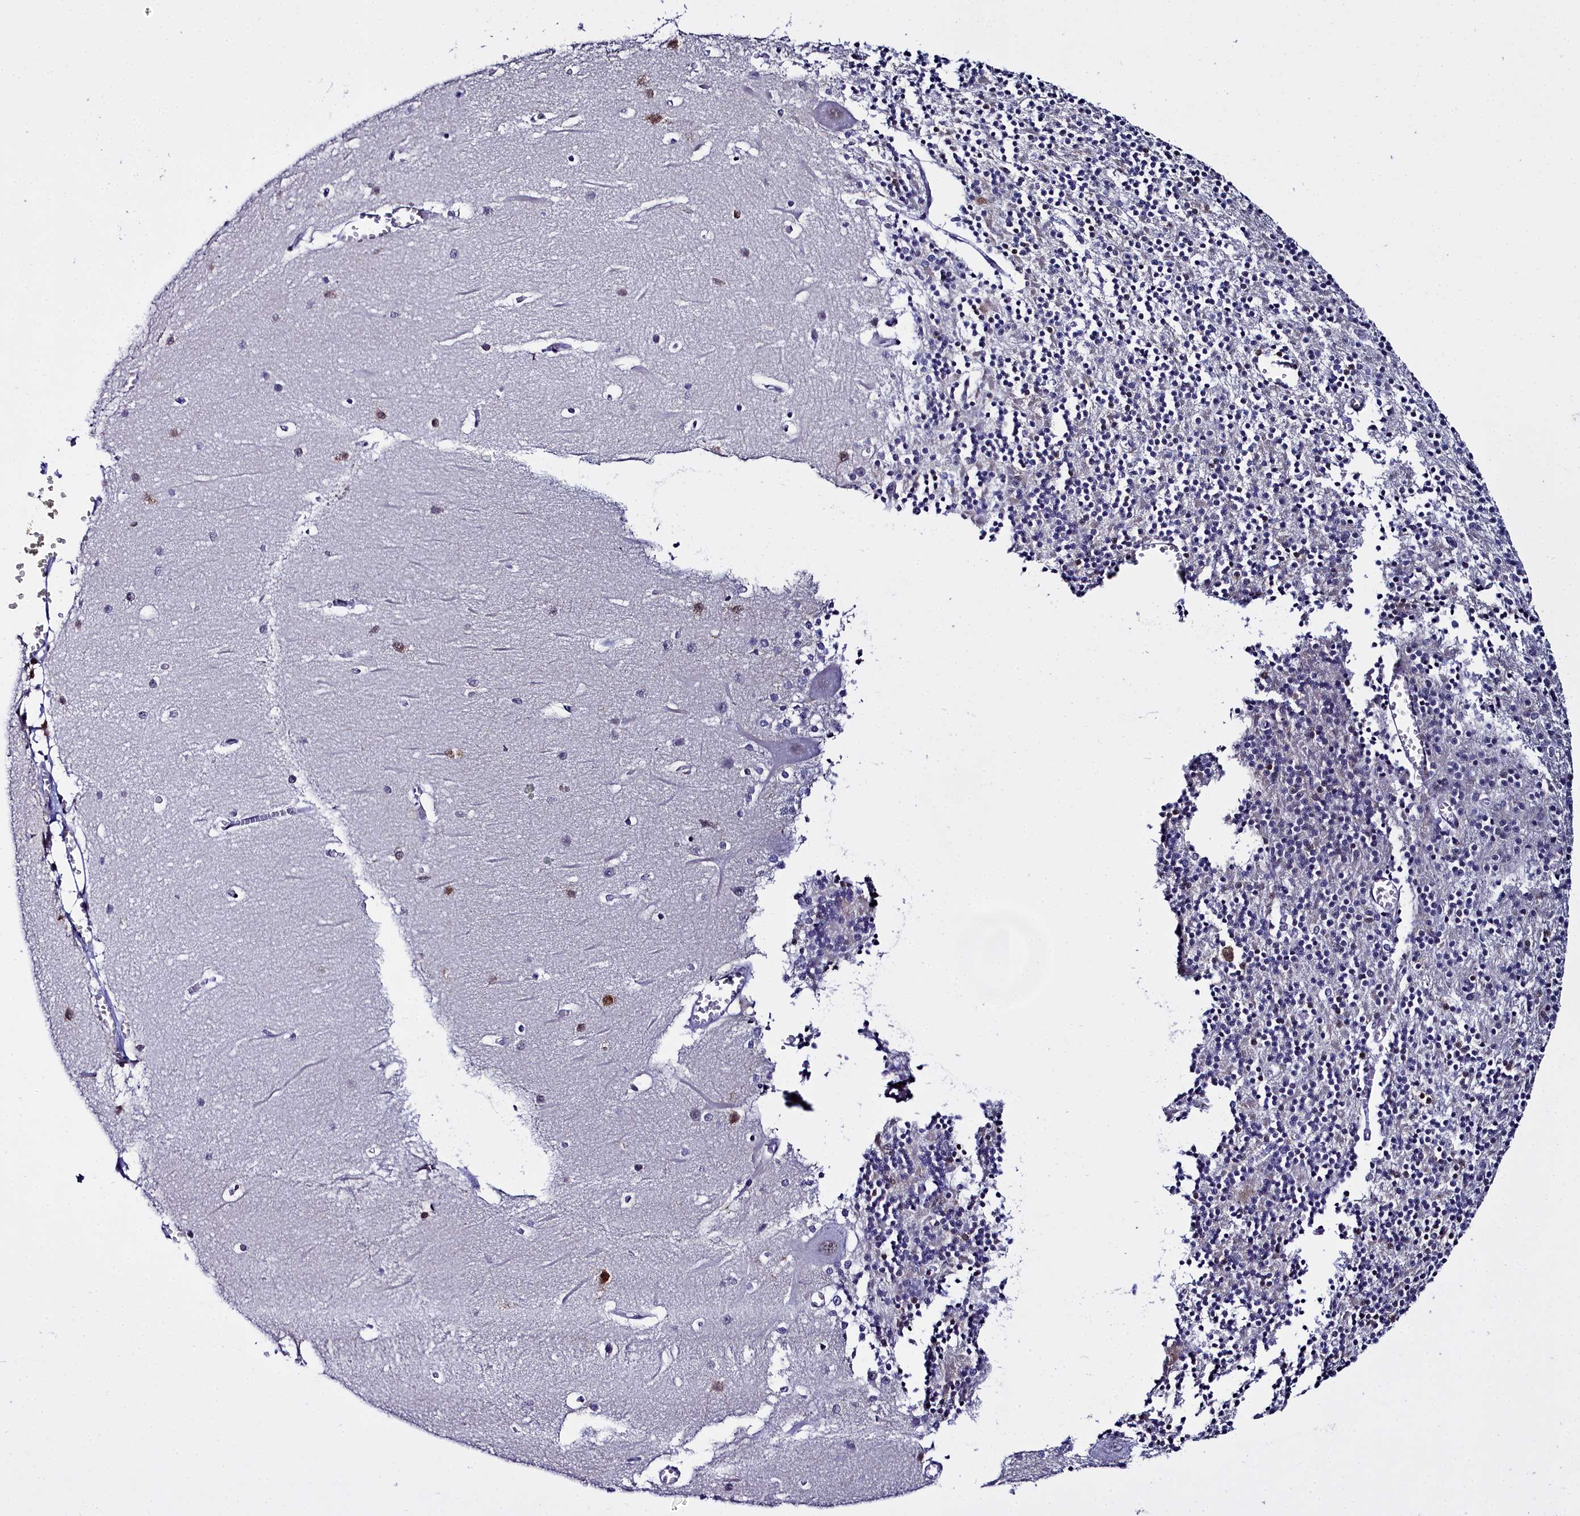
{"staining": {"intensity": "negative", "quantity": "none", "location": "none"}, "tissue": "cerebellum", "cell_type": "Cells in granular layer", "image_type": "normal", "snomed": [{"axis": "morphology", "description": "Normal tissue, NOS"}, {"axis": "topography", "description": "Cerebellum"}], "caption": "This is a micrograph of IHC staining of unremarkable cerebellum, which shows no staining in cells in granular layer. (DAB IHC visualized using brightfield microscopy, high magnification).", "gene": "CCDC97", "patient": {"sex": "male", "age": 37}}